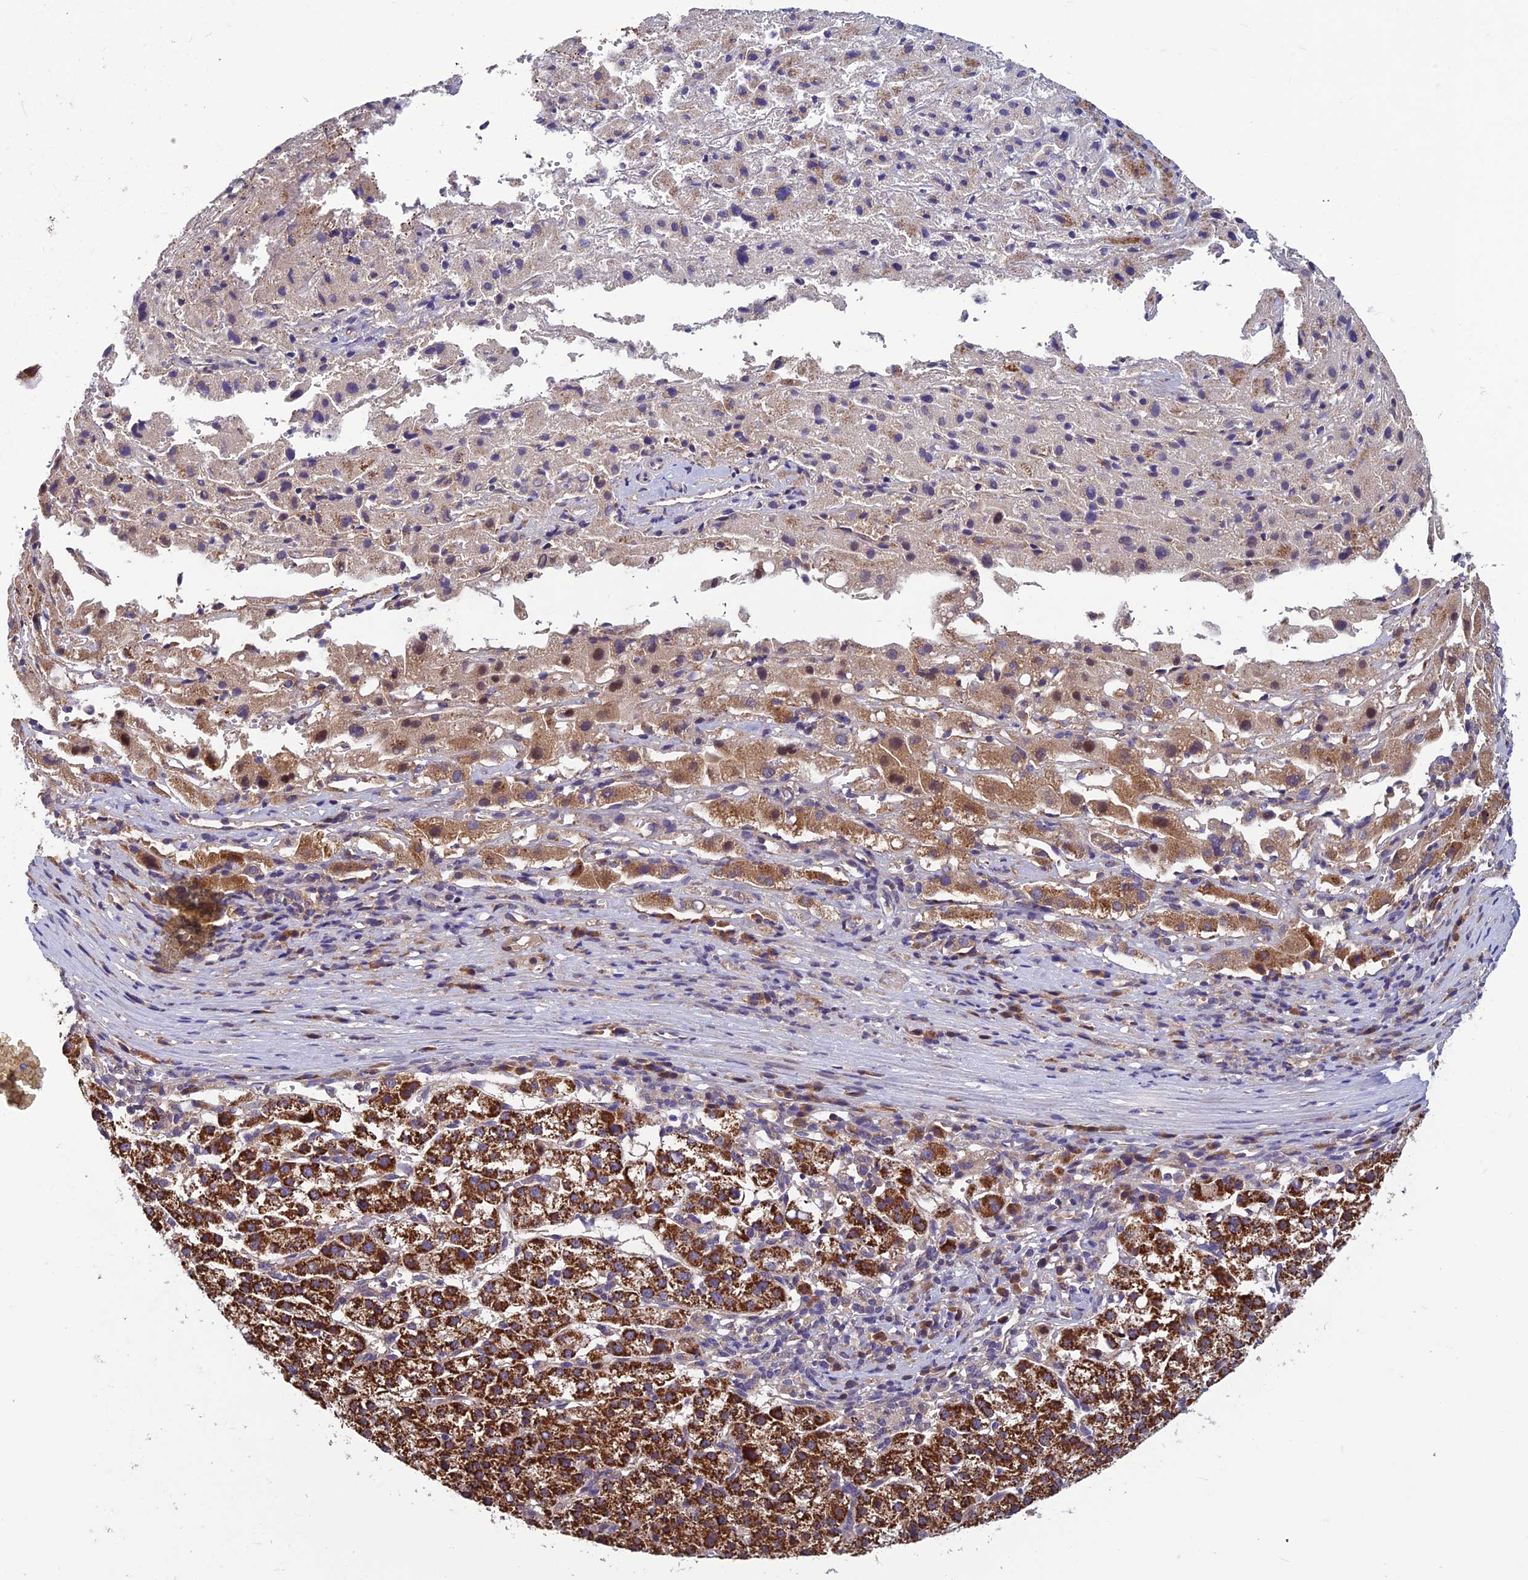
{"staining": {"intensity": "strong", "quantity": ">75%", "location": "cytoplasmic/membranous"}, "tissue": "liver cancer", "cell_type": "Tumor cells", "image_type": "cancer", "snomed": [{"axis": "morphology", "description": "Carcinoma, Hepatocellular, NOS"}, {"axis": "topography", "description": "Liver"}], "caption": "Tumor cells reveal high levels of strong cytoplasmic/membranous positivity in approximately >75% of cells in human liver cancer (hepatocellular carcinoma).", "gene": "CCDC15", "patient": {"sex": "female", "age": 58}}